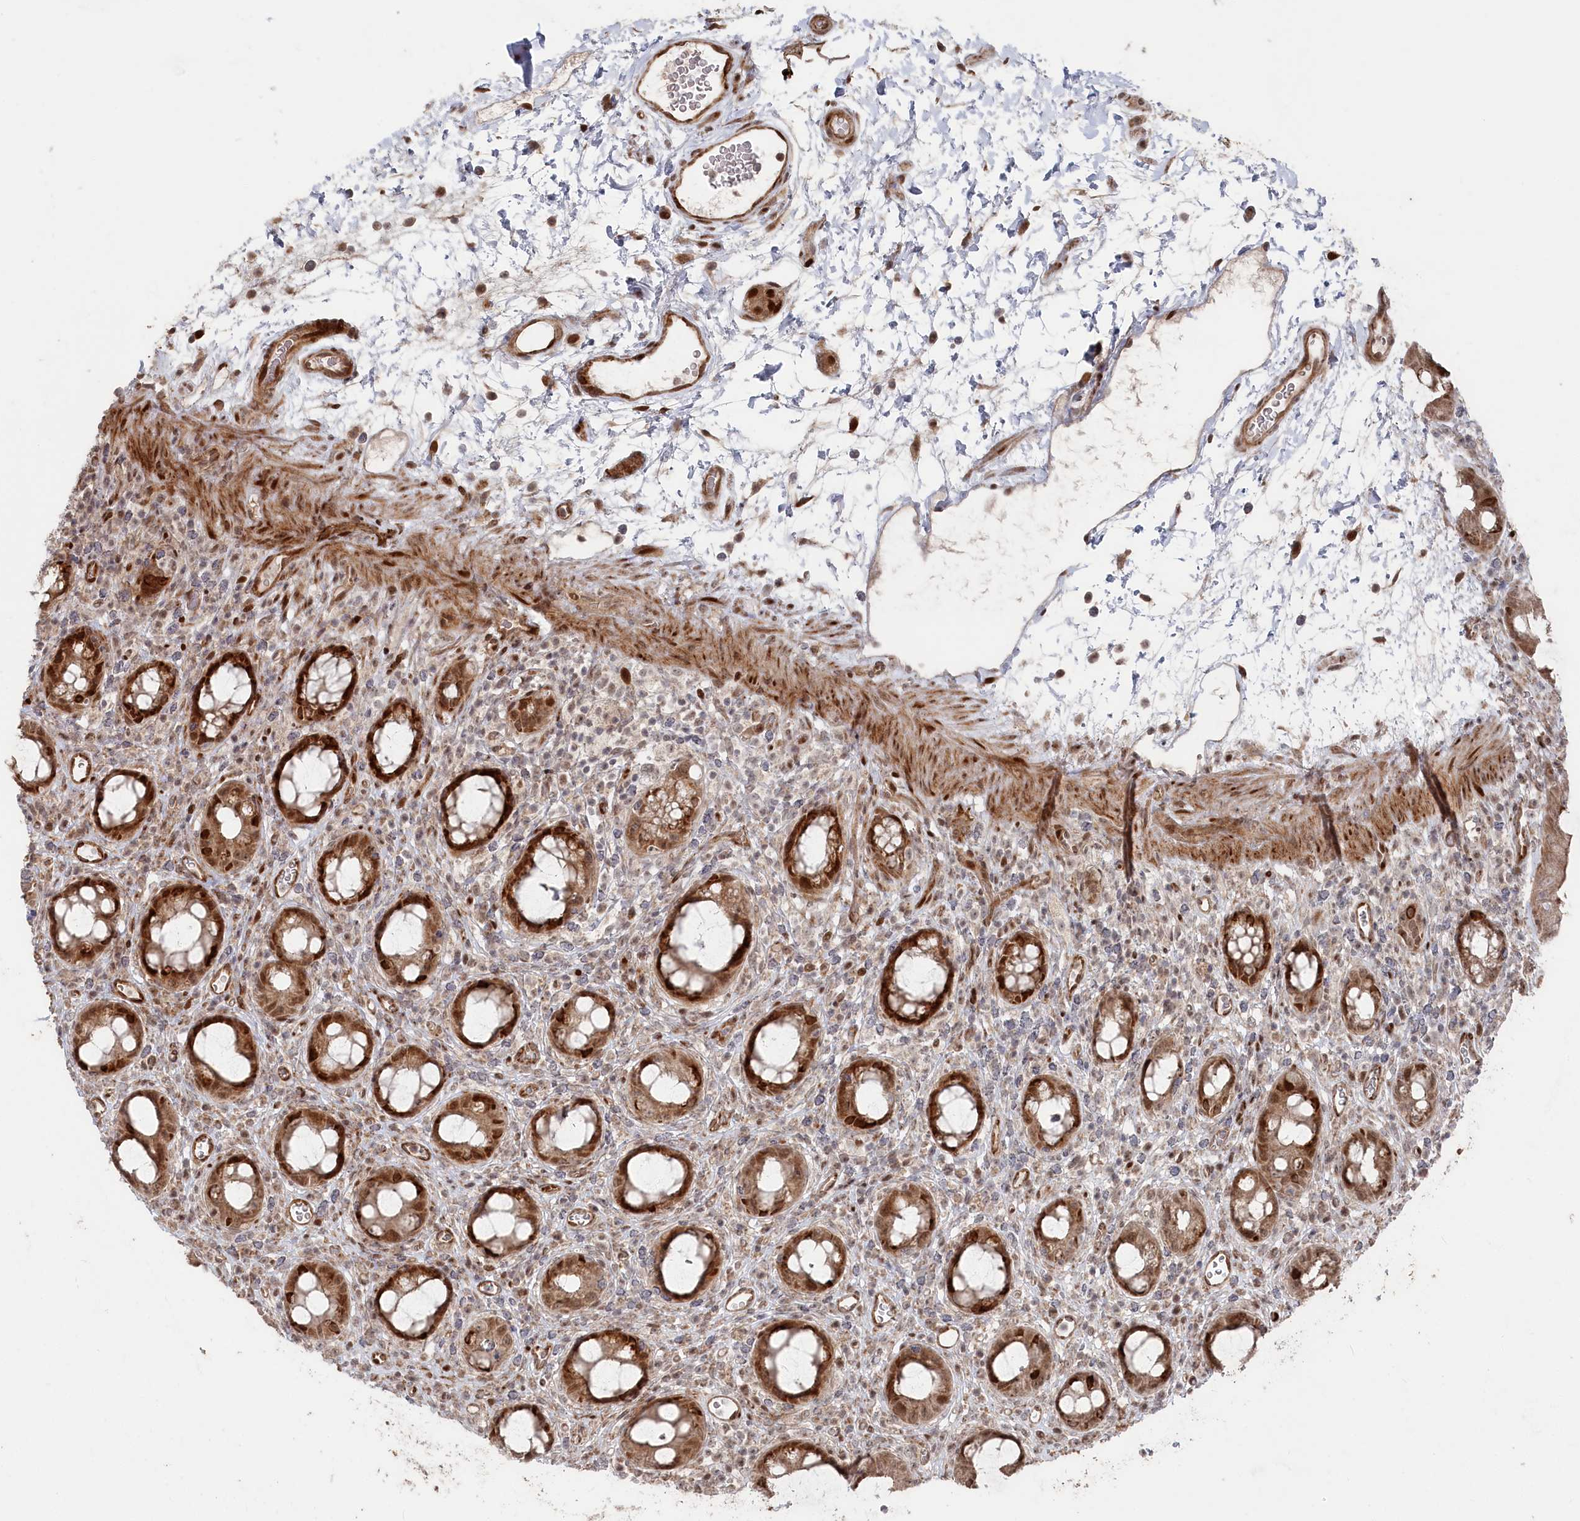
{"staining": {"intensity": "strong", "quantity": ">75%", "location": "cytoplasmic/membranous,nuclear"}, "tissue": "rectum", "cell_type": "Glandular cells", "image_type": "normal", "snomed": [{"axis": "morphology", "description": "Normal tissue, NOS"}, {"axis": "topography", "description": "Rectum"}], "caption": "Immunohistochemical staining of normal rectum demonstrates strong cytoplasmic/membranous,nuclear protein staining in approximately >75% of glandular cells. The staining was performed using DAB to visualize the protein expression in brown, while the nuclei were stained in blue with hematoxylin (Magnification: 20x).", "gene": "POLR3A", "patient": {"sex": "female", "age": 57}}